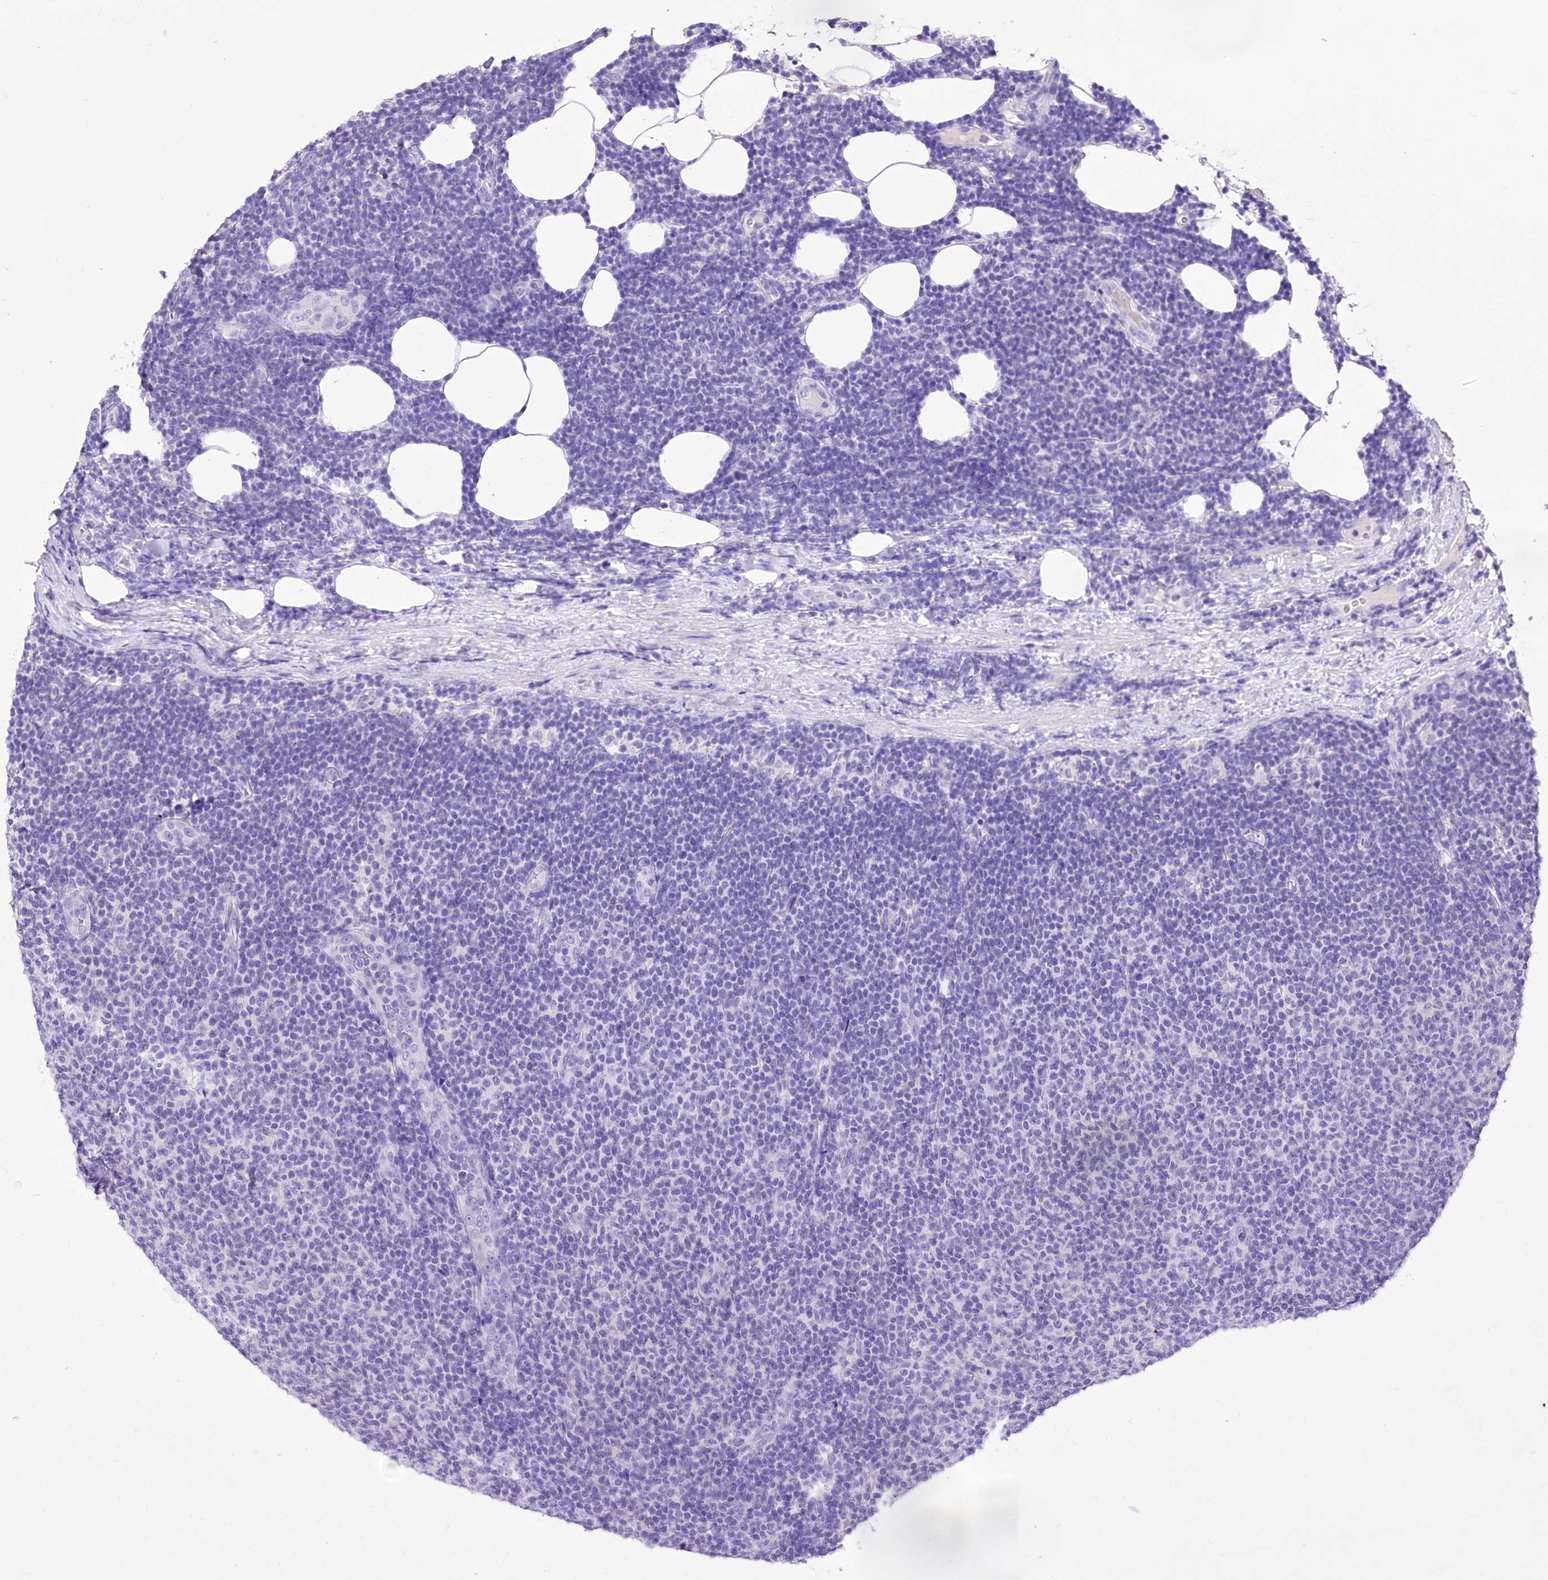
{"staining": {"intensity": "negative", "quantity": "none", "location": "none"}, "tissue": "lymphoma", "cell_type": "Tumor cells", "image_type": "cancer", "snomed": [{"axis": "morphology", "description": "Malignant lymphoma, non-Hodgkin's type, Low grade"}, {"axis": "topography", "description": "Lymph node"}], "caption": "Tumor cells are negative for brown protein staining in lymphoma.", "gene": "PCYOX1L", "patient": {"sex": "male", "age": 66}}